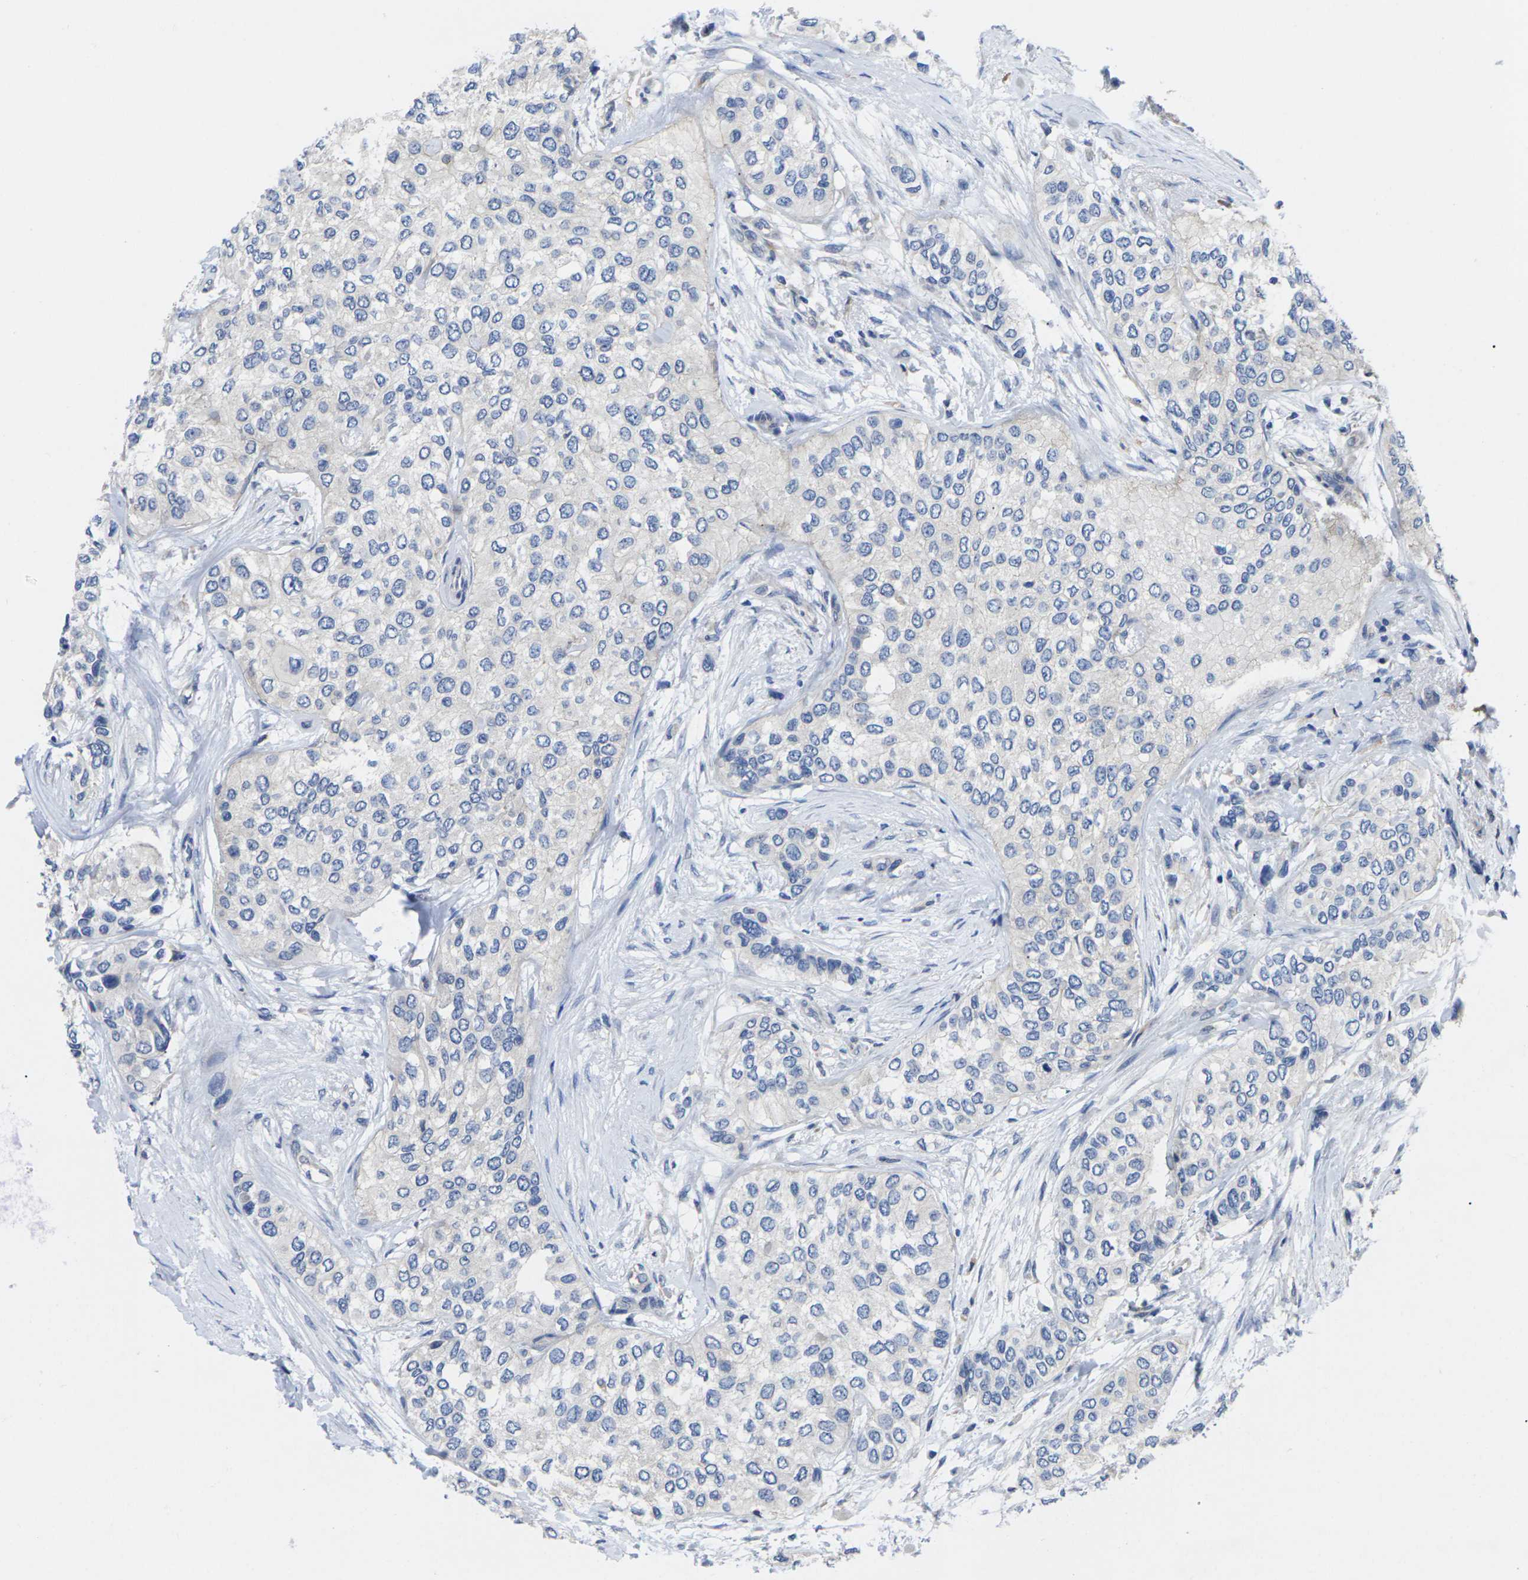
{"staining": {"intensity": "negative", "quantity": "none", "location": "none"}, "tissue": "urothelial cancer", "cell_type": "Tumor cells", "image_type": "cancer", "snomed": [{"axis": "morphology", "description": "Urothelial carcinoma, High grade"}, {"axis": "topography", "description": "Urinary bladder"}], "caption": "Tumor cells are negative for brown protein staining in urothelial cancer. Nuclei are stained in blue.", "gene": "SCNN1A", "patient": {"sex": "female", "age": 56}}